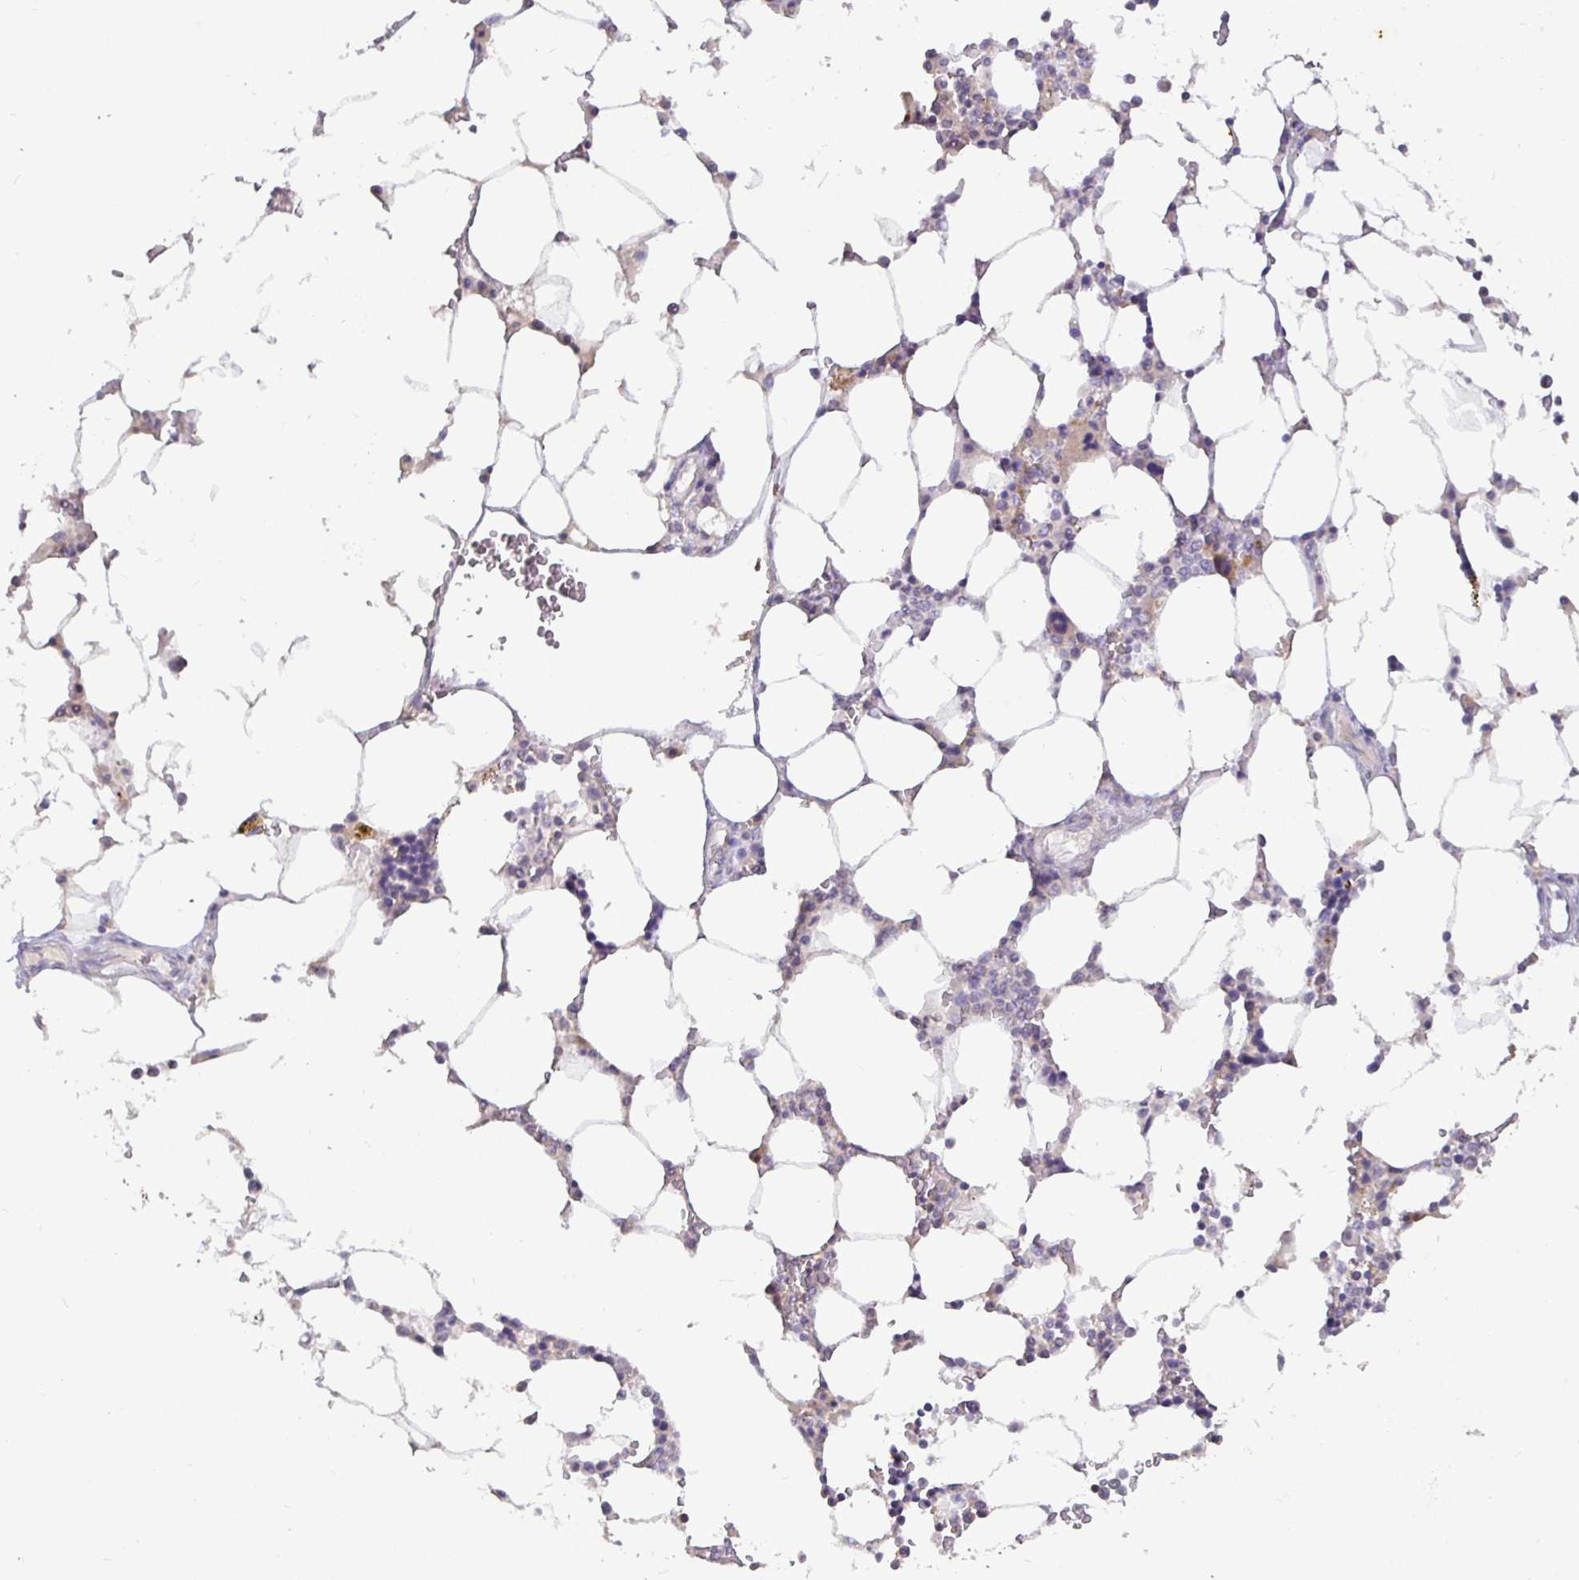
{"staining": {"intensity": "moderate", "quantity": "<25%", "location": "cytoplasmic/membranous"}, "tissue": "bone marrow", "cell_type": "Hematopoietic cells", "image_type": "normal", "snomed": [{"axis": "morphology", "description": "Normal tissue, NOS"}, {"axis": "topography", "description": "Bone marrow"}], "caption": "High-magnification brightfield microscopy of unremarkable bone marrow stained with DAB (3,3'-diaminobenzidine) (brown) and counterstained with hematoxylin (blue). hematopoietic cells exhibit moderate cytoplasmic/membranous expression is seen in about<25% of cells.", "gene": "SHISA4", "patient": {"sex": "male", "age": 64}}